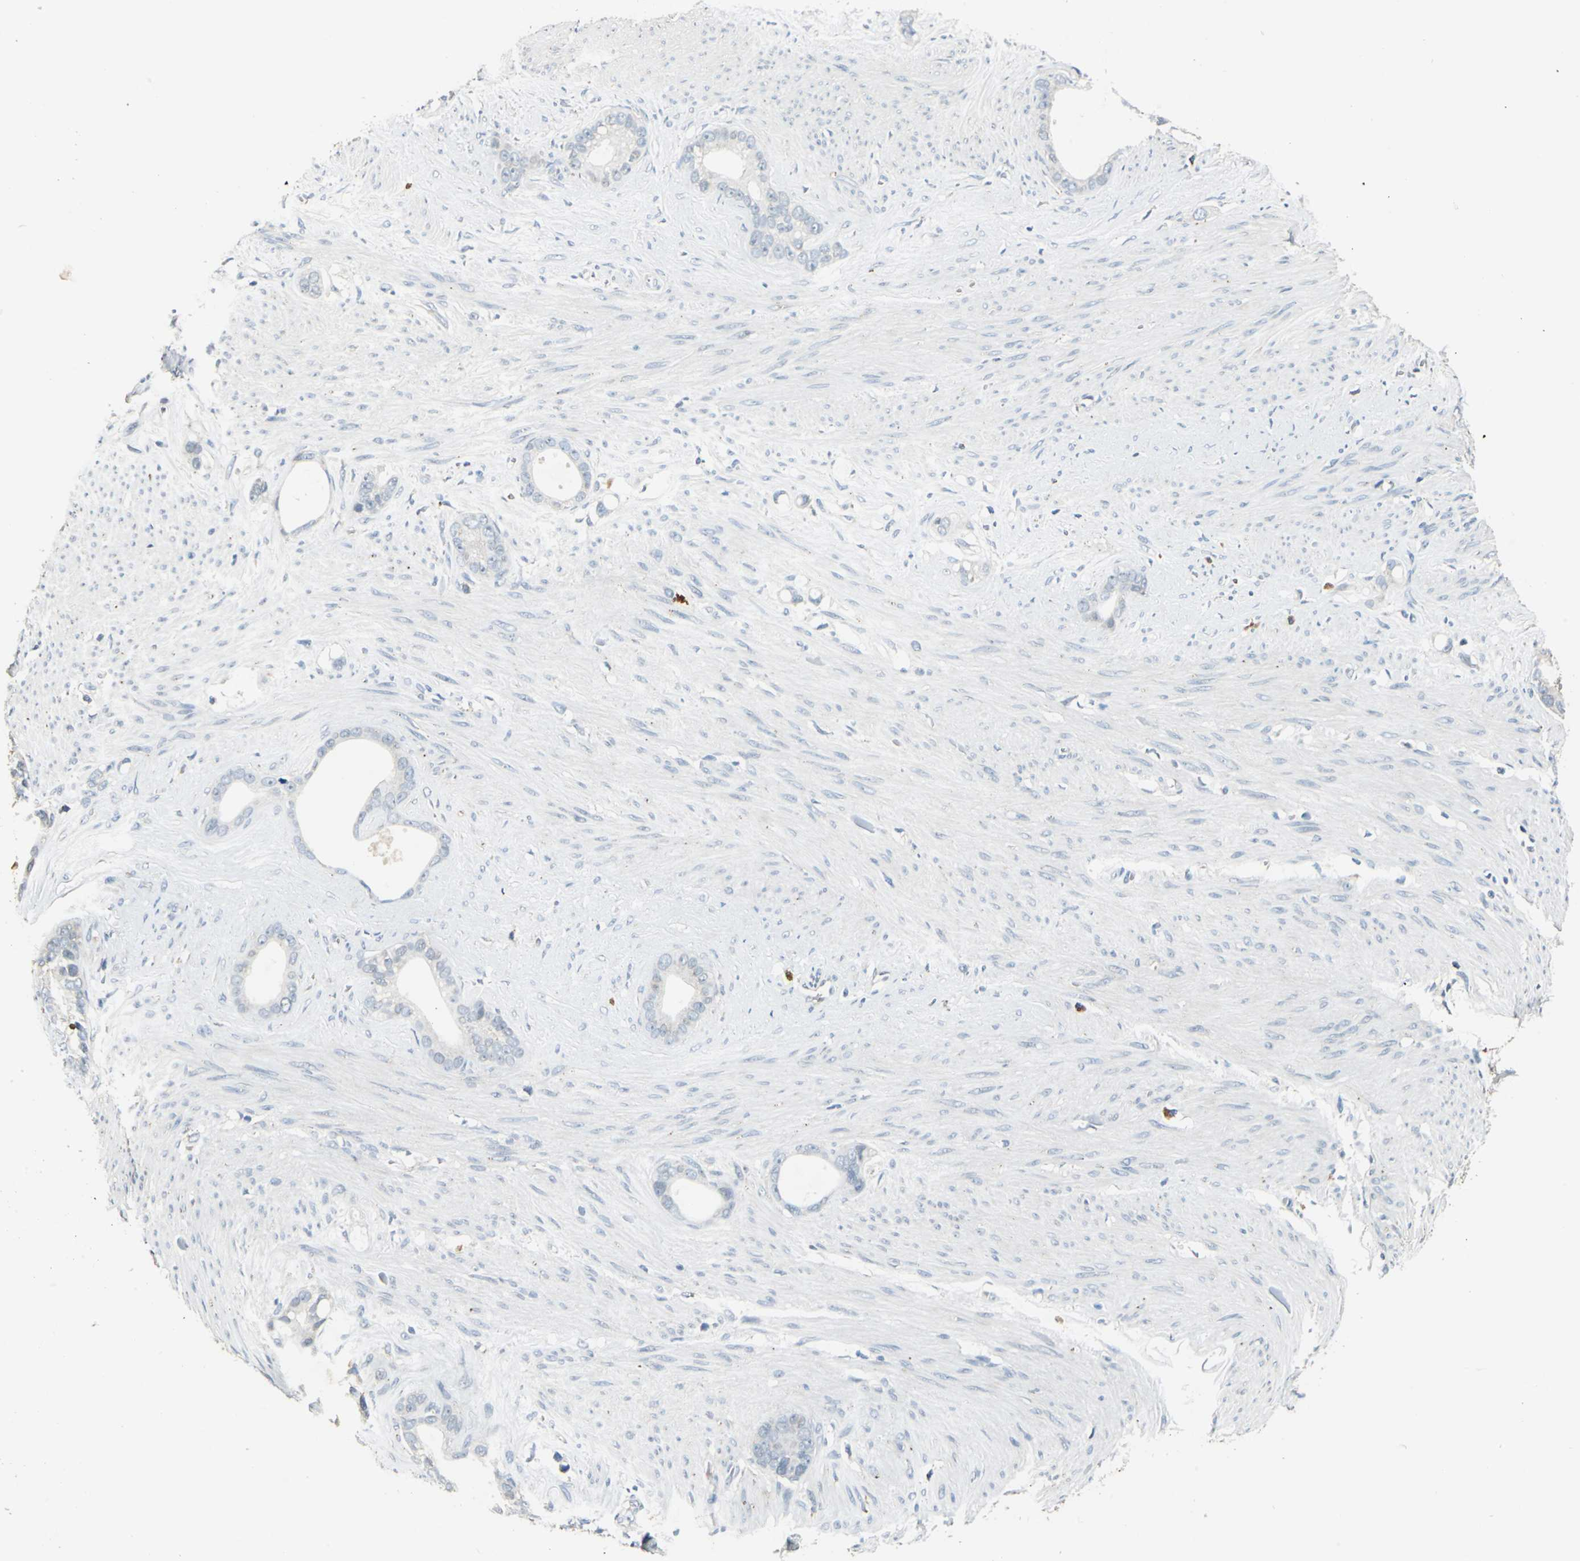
{"staining": {"intensity": "negative", "quantity": "none", "location": "none"}, "tissue": "stomach cancer", "cell_type": "Tumor cells", "image_type": "cancer", "snomed": [{"axis": "morphology", "description": "Adenocarcinoma, NOS"}, {"axis": "topography", "description": "Stomach"}], "caption": "A micrograph of human stomach cancer is negative for staining in tumor cells.", "gene": "NIT1", "patient": {"sex": "female", "age": 75}}